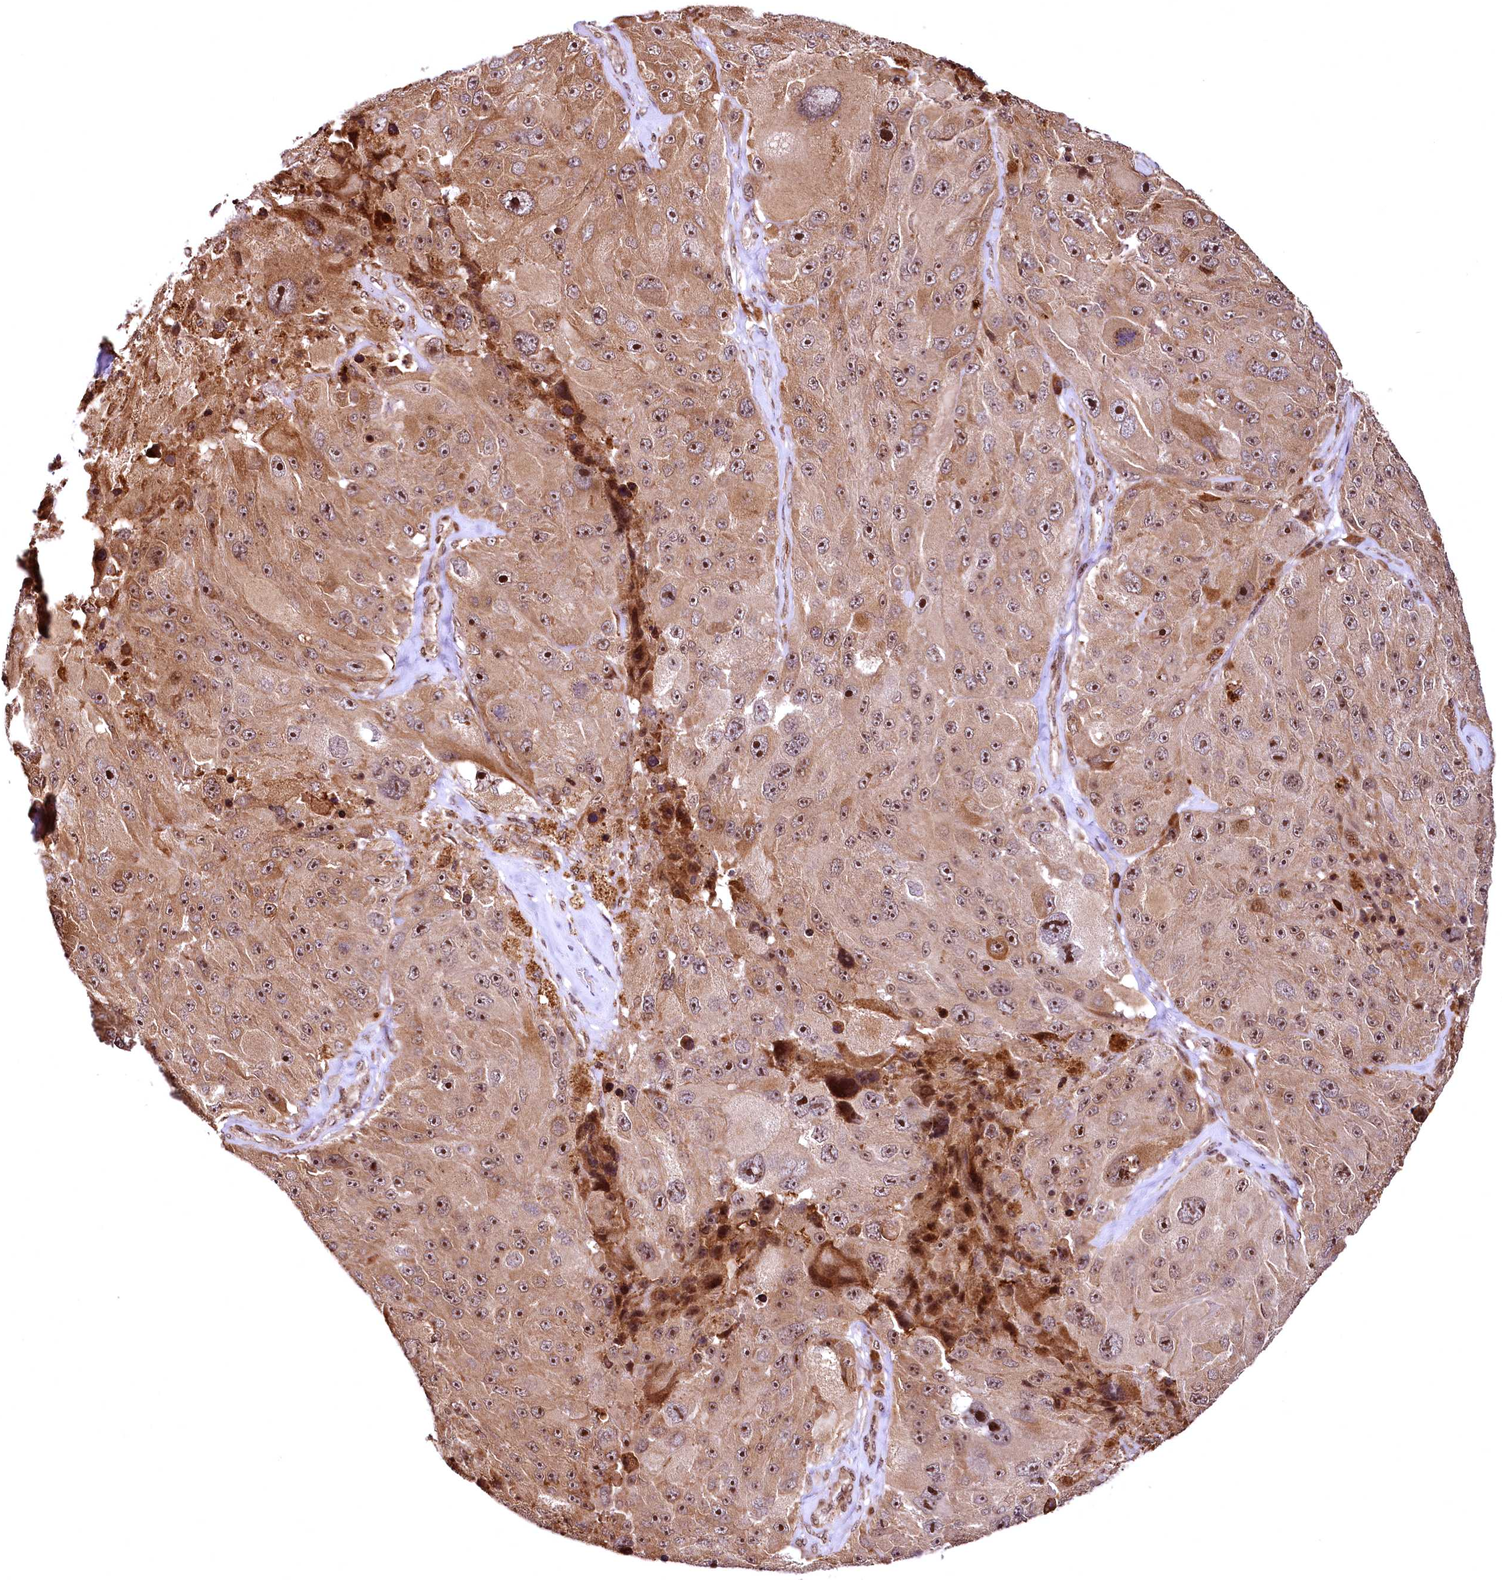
{"staining": {"intensity": "strong", "quantity": ">75%", "location": "nuclear"}, "tissue": "melanoma", "cell_type": "Tumor cells", "image_type": "cancer", "snomed": [{"axis": "morphology", "description": "Malignant melanoma, Metastatic site"}, {"axis": "topography", "description": "Lymph node"}], "caption": "IHC micrograph of neoplastic tissue: malignant melanoma (metastatic site) stained using immunohistochemistry (IHC) reveals high levels of strong protein expression localized specifically in the nuclear of tumor cells, appearing as a nuclear brown color.", "gene": "PDS5B", "patient": {"sex": "male", "age": 62}}